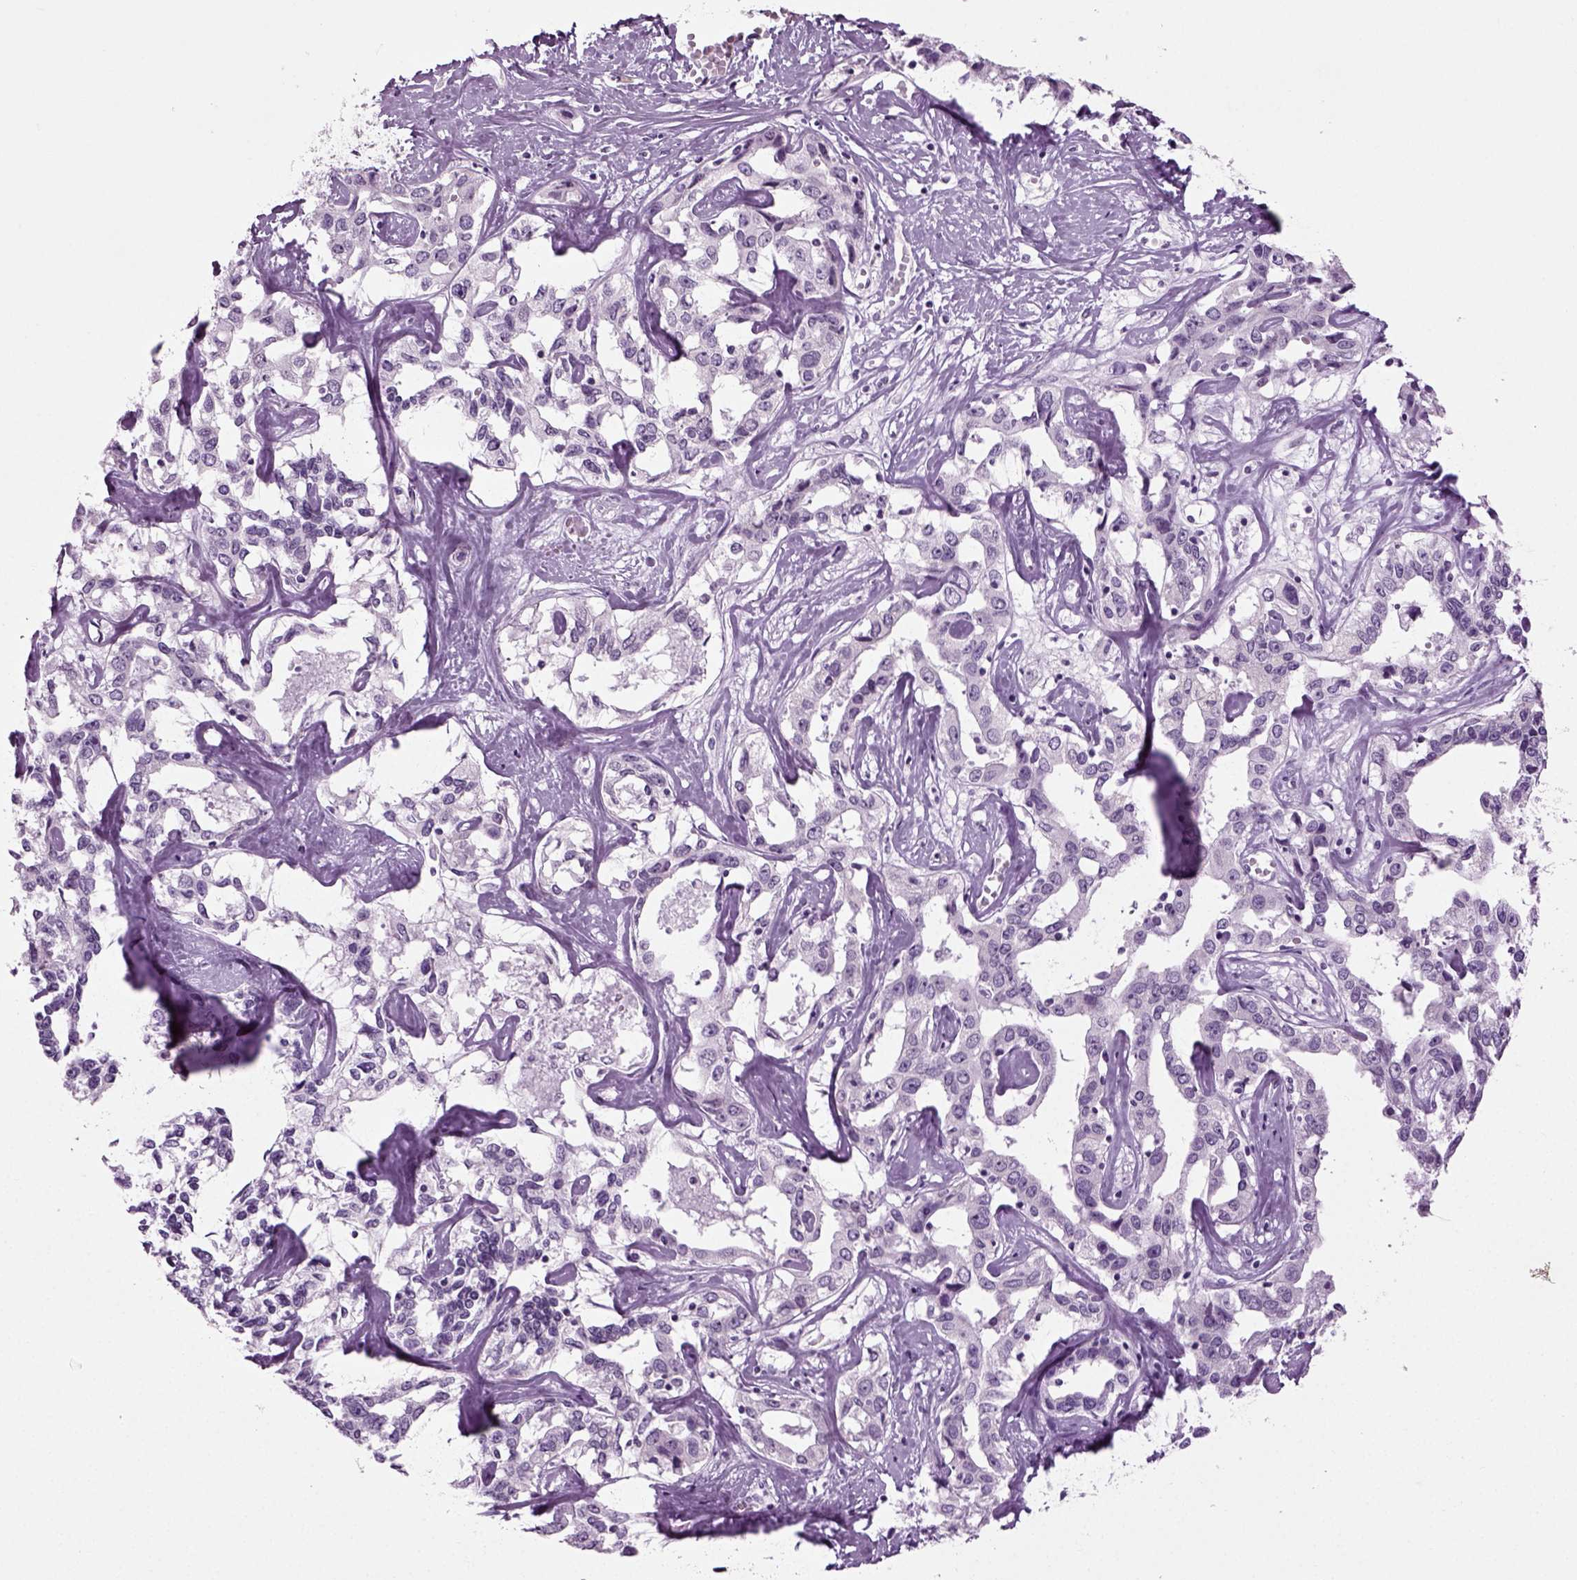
{"staining": {"intensity": "negative", "quantity": "none", "location": "none"}, "tissue": "liver cancer", "cell_type": "Tumor cells", "image_type": "cancer", "snomed": [{"axis": "morphology", "description": "Cholangiocarcinoma"}, {"axis": "topography", "description": "Liver"}], "caption": "Protein analysis of liver cancer reveals no significant positivity in tumor cells.", "gene": "PRLH", "patient": {"sex": "male", "age": 59}}